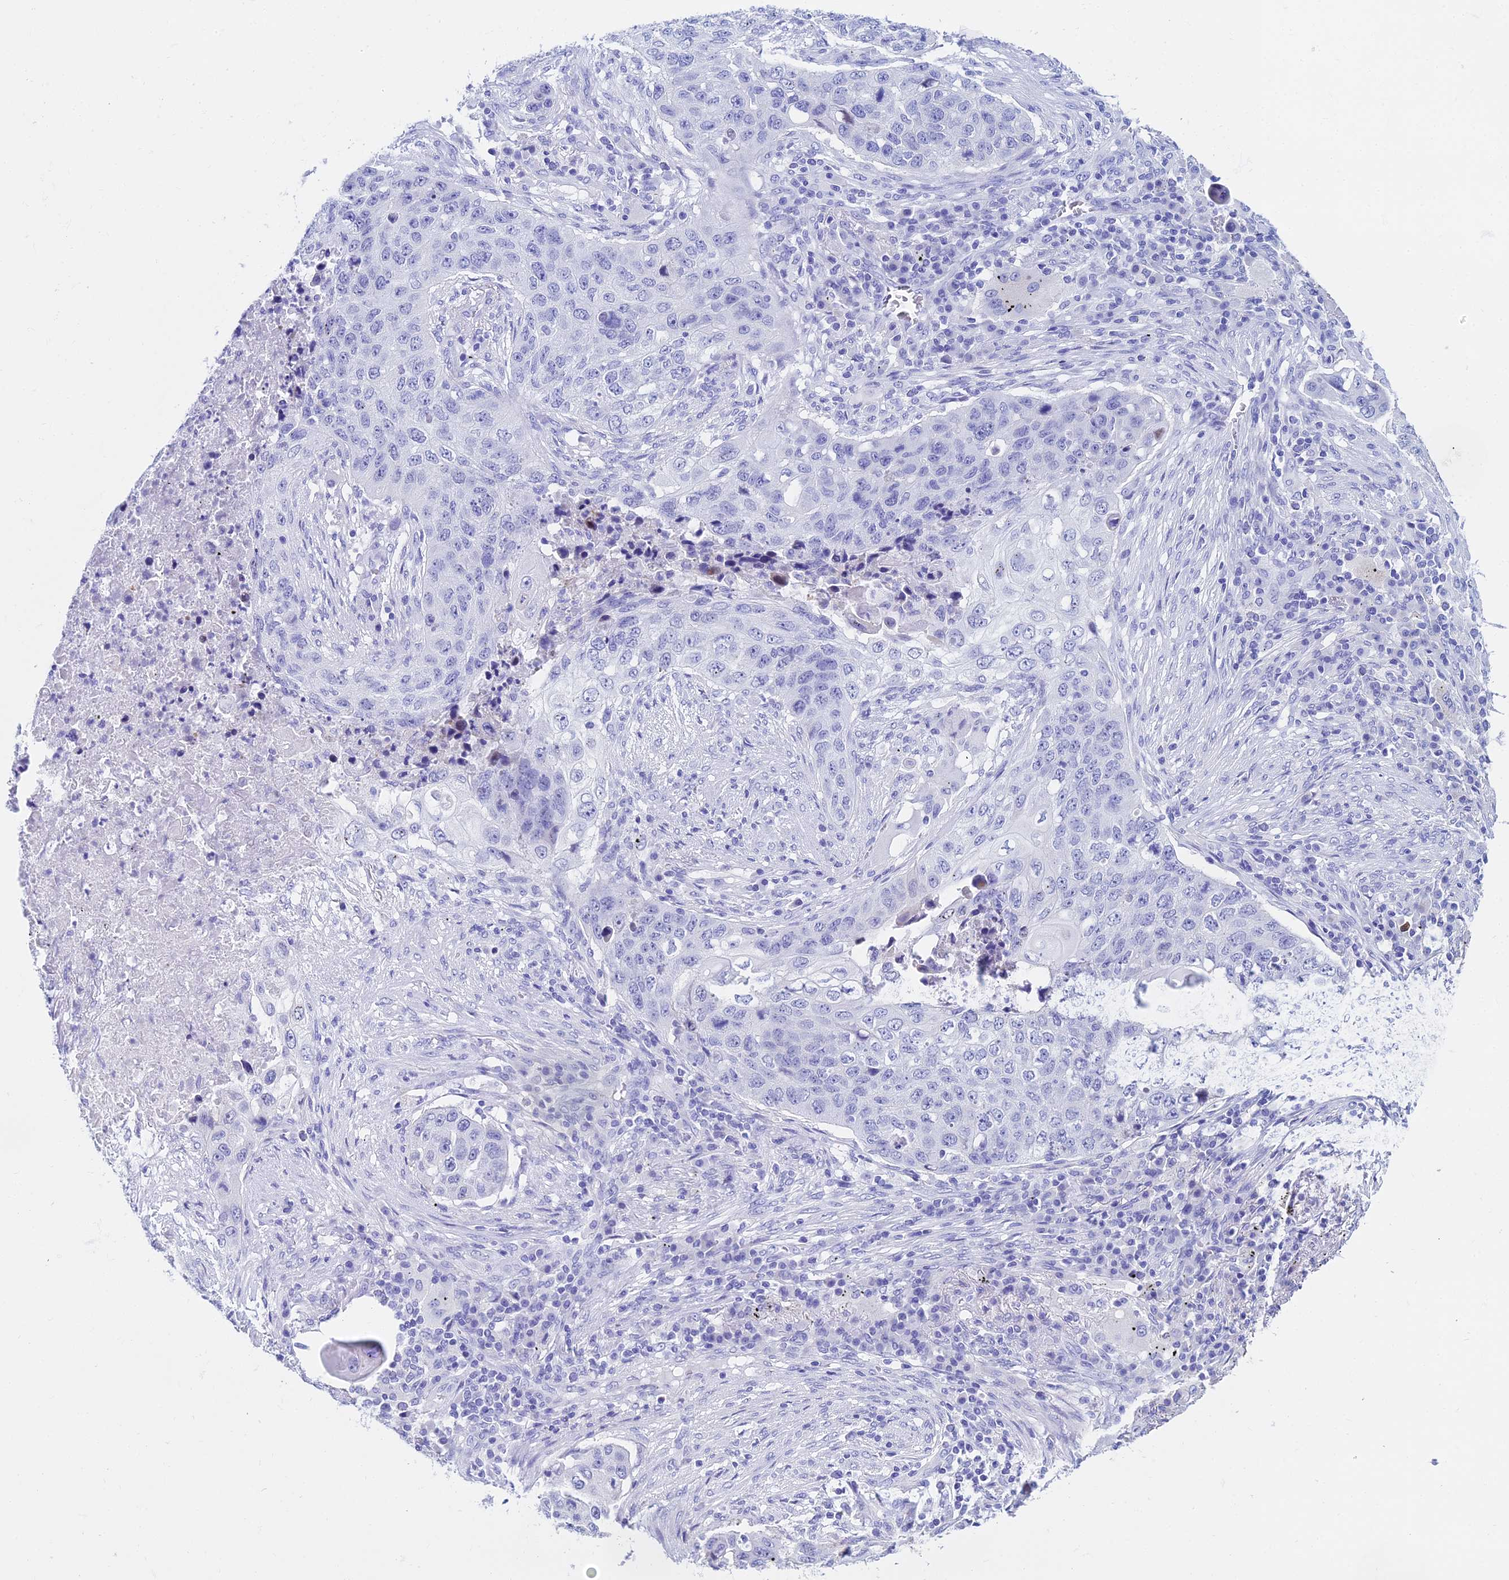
{"staining": {"intensity": "negative", "quantity": "none", "location": "none"}, "tissue": "lung cancer", "cell_type": "Tumor cells", "image_type": "cancer", "snomed": [{"axis": "morphology", "description": "Squamous cell carcinoma, NOS"}, {"axis": "topography", "description": "Lung"}], "caption": "Squamous cell carcinoma (lung) was stained to show a protein in brown. There is no significant staining in tumor cells.", "gene": "HSPA1L", "patient": {"sex": "female", "age": 63}}